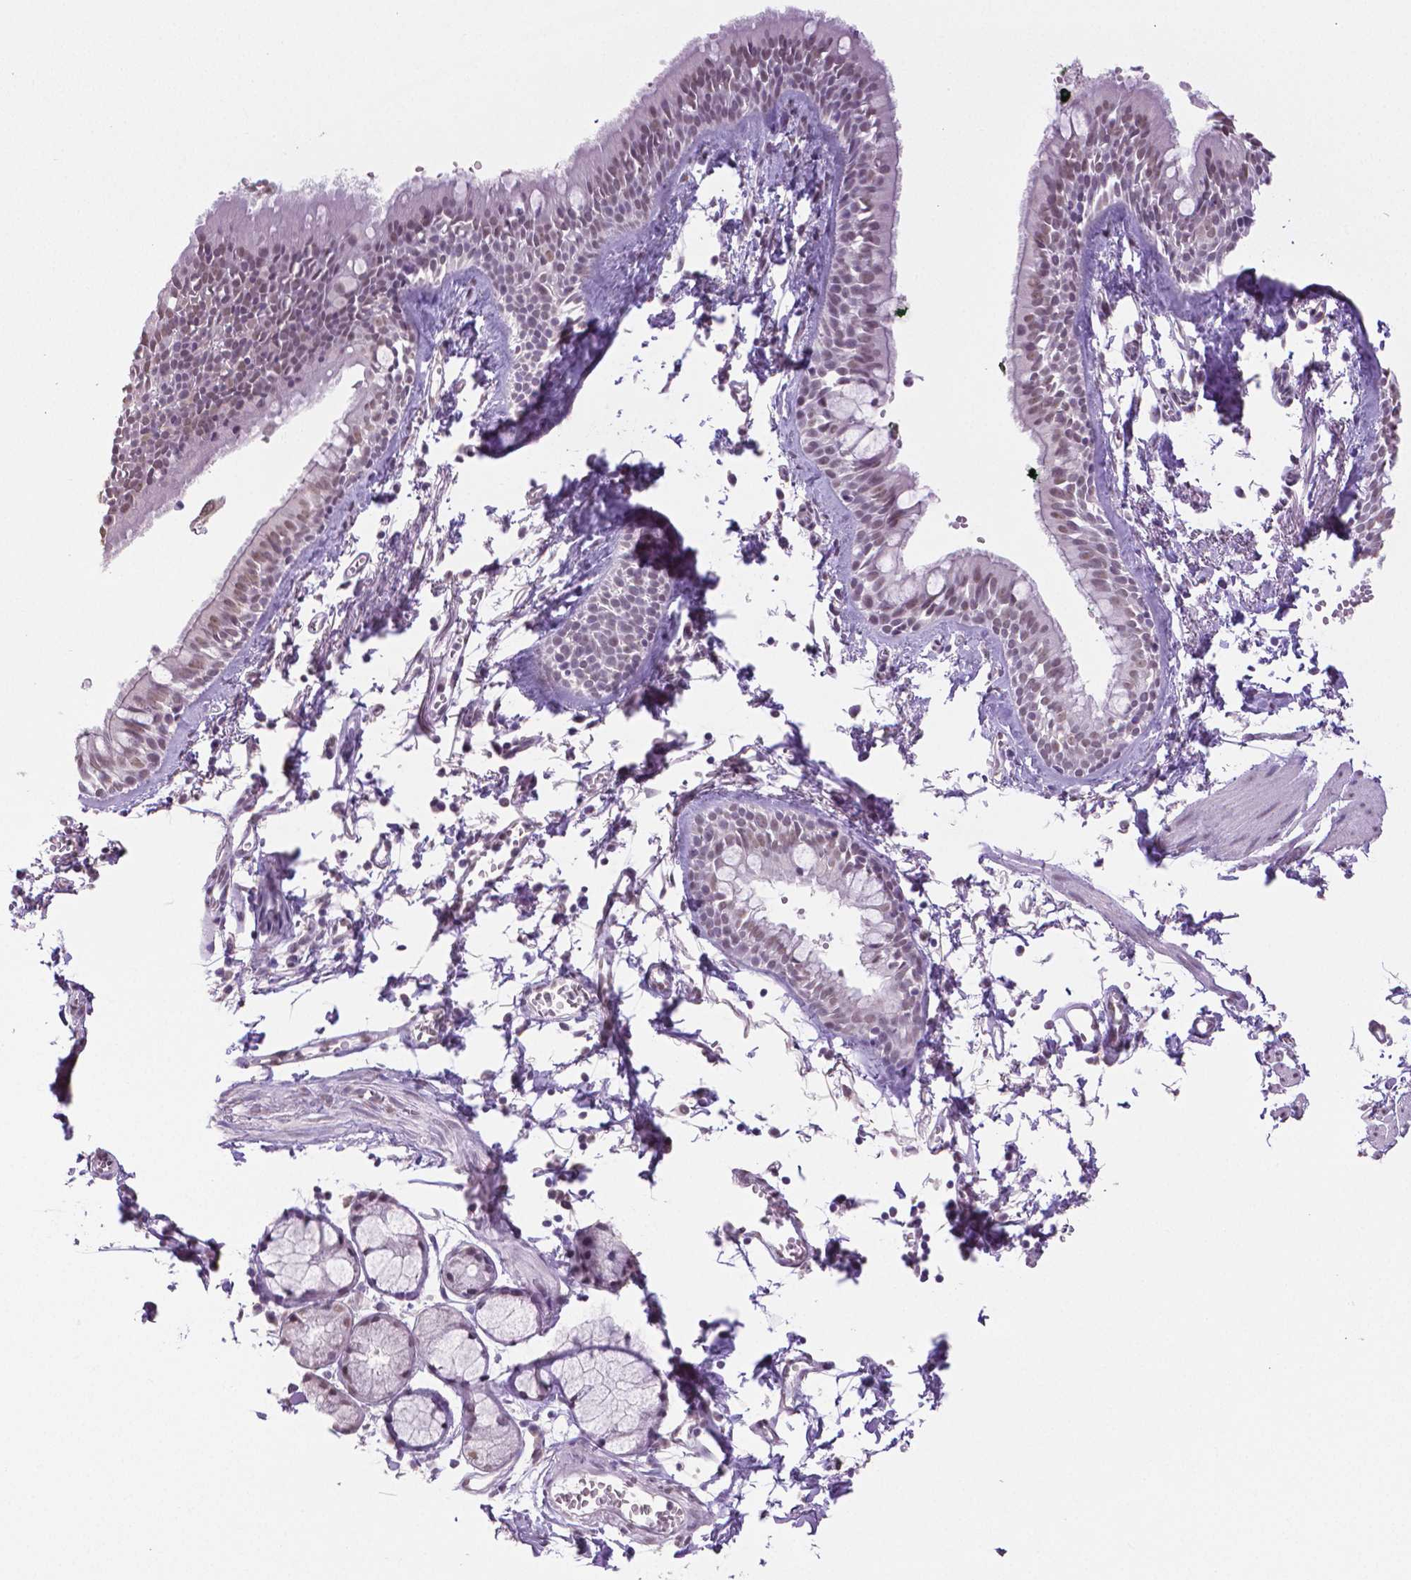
{"staining": {"intensity": "weak", "quantity": "25%-75%", "location": "nuclear"}, "tissue": "bronchus", "cell_type": "Respiratory epithelial cells", "image_type": "normal", "snomed": [{"axis": "morphology", "description": "Normal tissue, NOS"}, {"axis": "topography", "description": "Cartilage tissue"}, {"axis": "topography", "description": "Bronchus"}], "caption": "IHC image of normal bronchus: human bronchus stained using IHC exhibits low levels of weak protein expression localized specifically in the nuclear of respiratory epithelial cells, appearing as a nuclear brown color.", "gene": "IGF2BP1", "patient": {"sex": "female", "age": 59}}